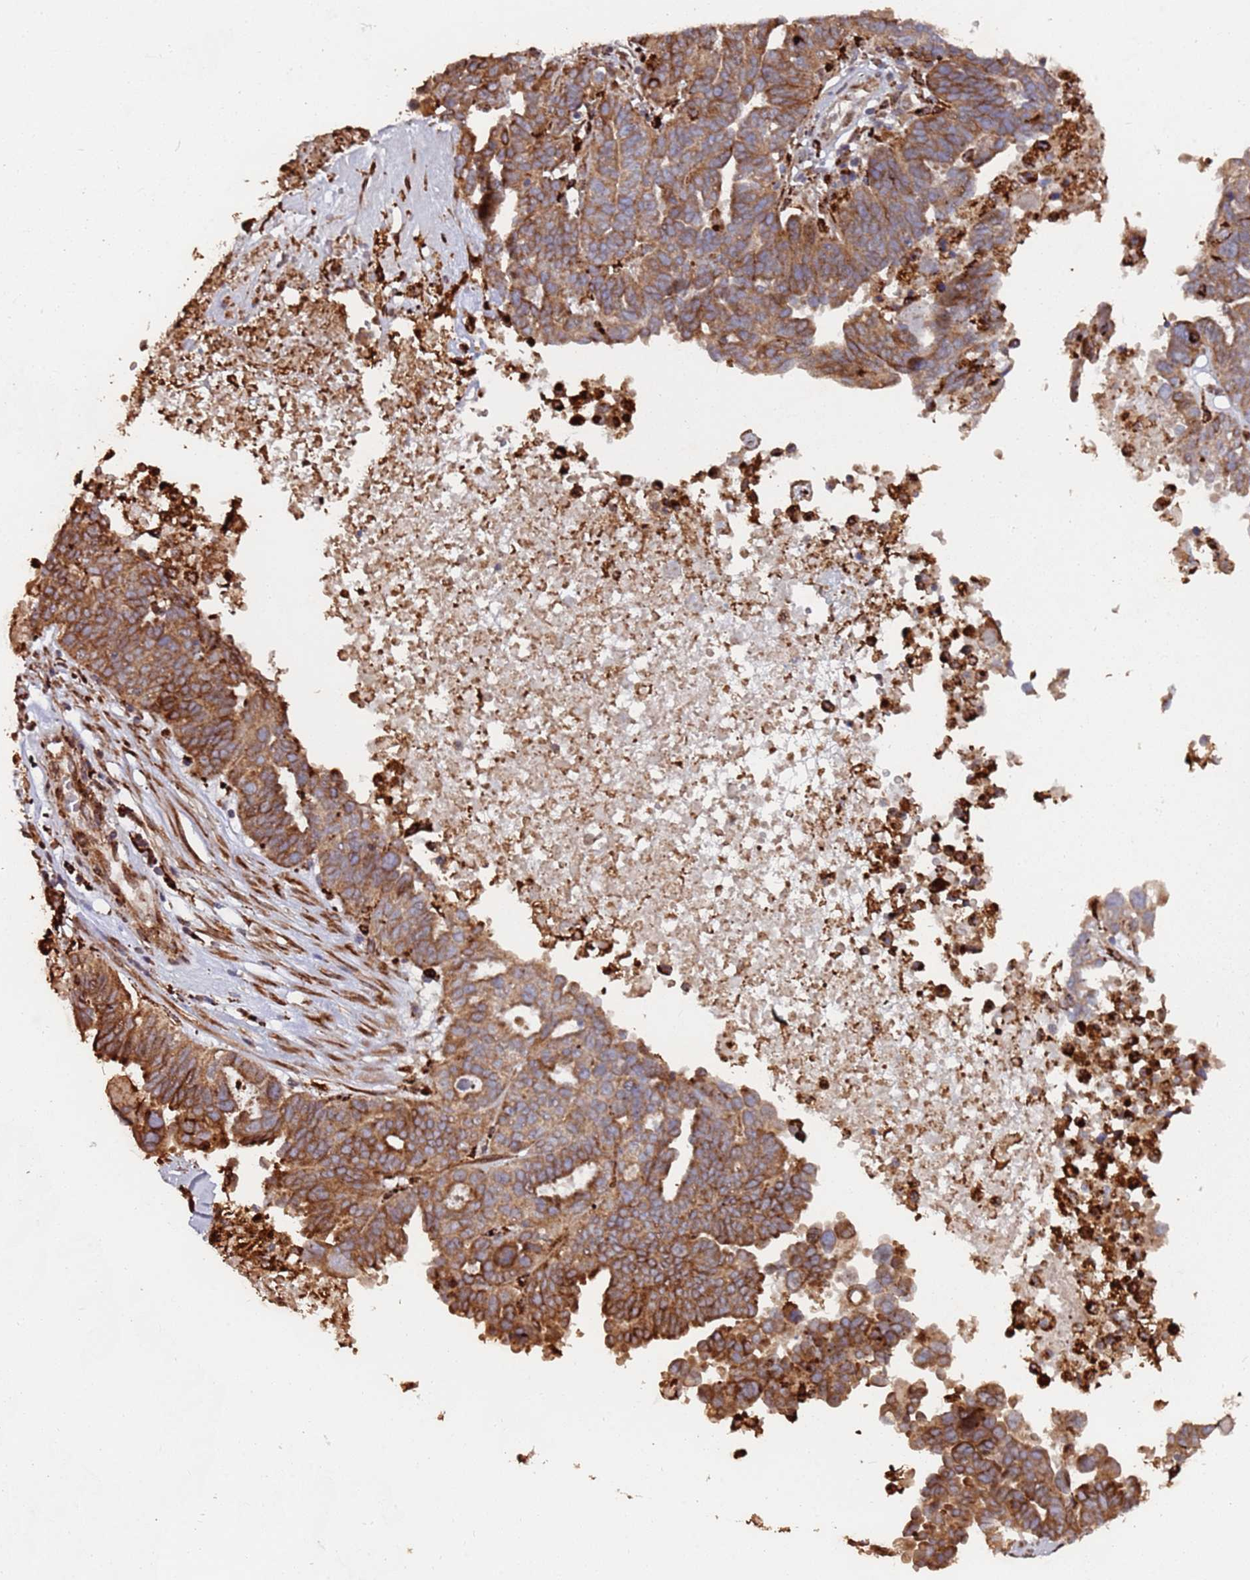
{"staining": {"intensity": "strong", "quantity": ">75%", "location": "cytoplasmic/membranous"}, "tissue": "ovarian cancer", "cell_type": "Tumor cells", "image_type": "cancer", "snomed": [{"axis": "morphology", "description": "Cystadenocarcinoma, serous, NOS"}, {"axis": "topography", "description": "Ovary"}], "caption": "Ovarian cancer (serous cystadenocarcinoma) was stained to show a protein in brown. There is high levels of strong cytoplasmic/membranous expression in approximately >75% of tumor cells.", "gene": "LACC1", "patient": {"sex": "female", "age": 59}}